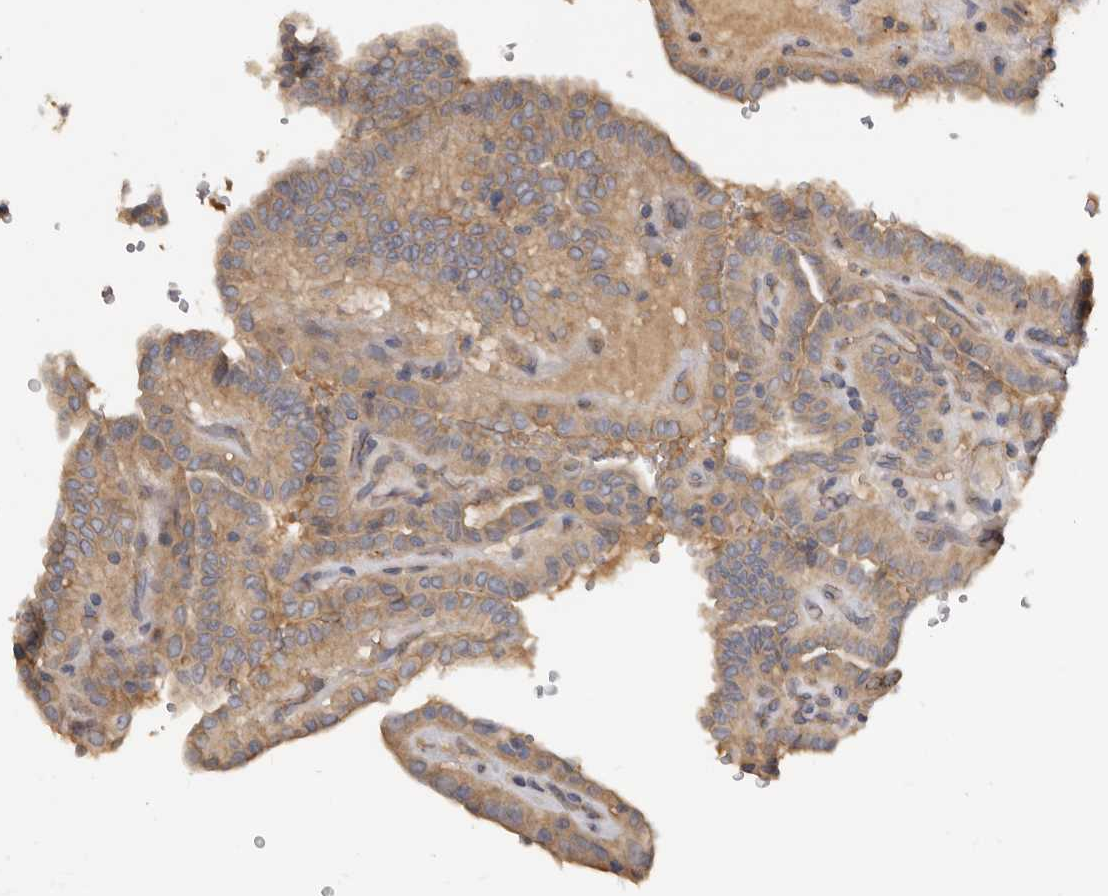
{"staining": {"intensity": "moderate", "quantity": ">75%", "location": "cytoplasmic/membranous"}, "tissue": "thyroid cancer", "cell_type": "Tumor cells", "image_type": "cancer", "snomed": [{"axis": "morphology", "description": "Papillary adenocarcinoma, NOS"}, {"axis": "topography", "description": "Thyroid gland"}], "caption": "Tumor cells exhibit medium levels of moderate cytoplasmic/membranous staining in approximately >75% of cells in thyroid cancer (papillary adenocarcinoma).", "gene": "INKA2", "patient": {"sex": "male", "age": 77}}